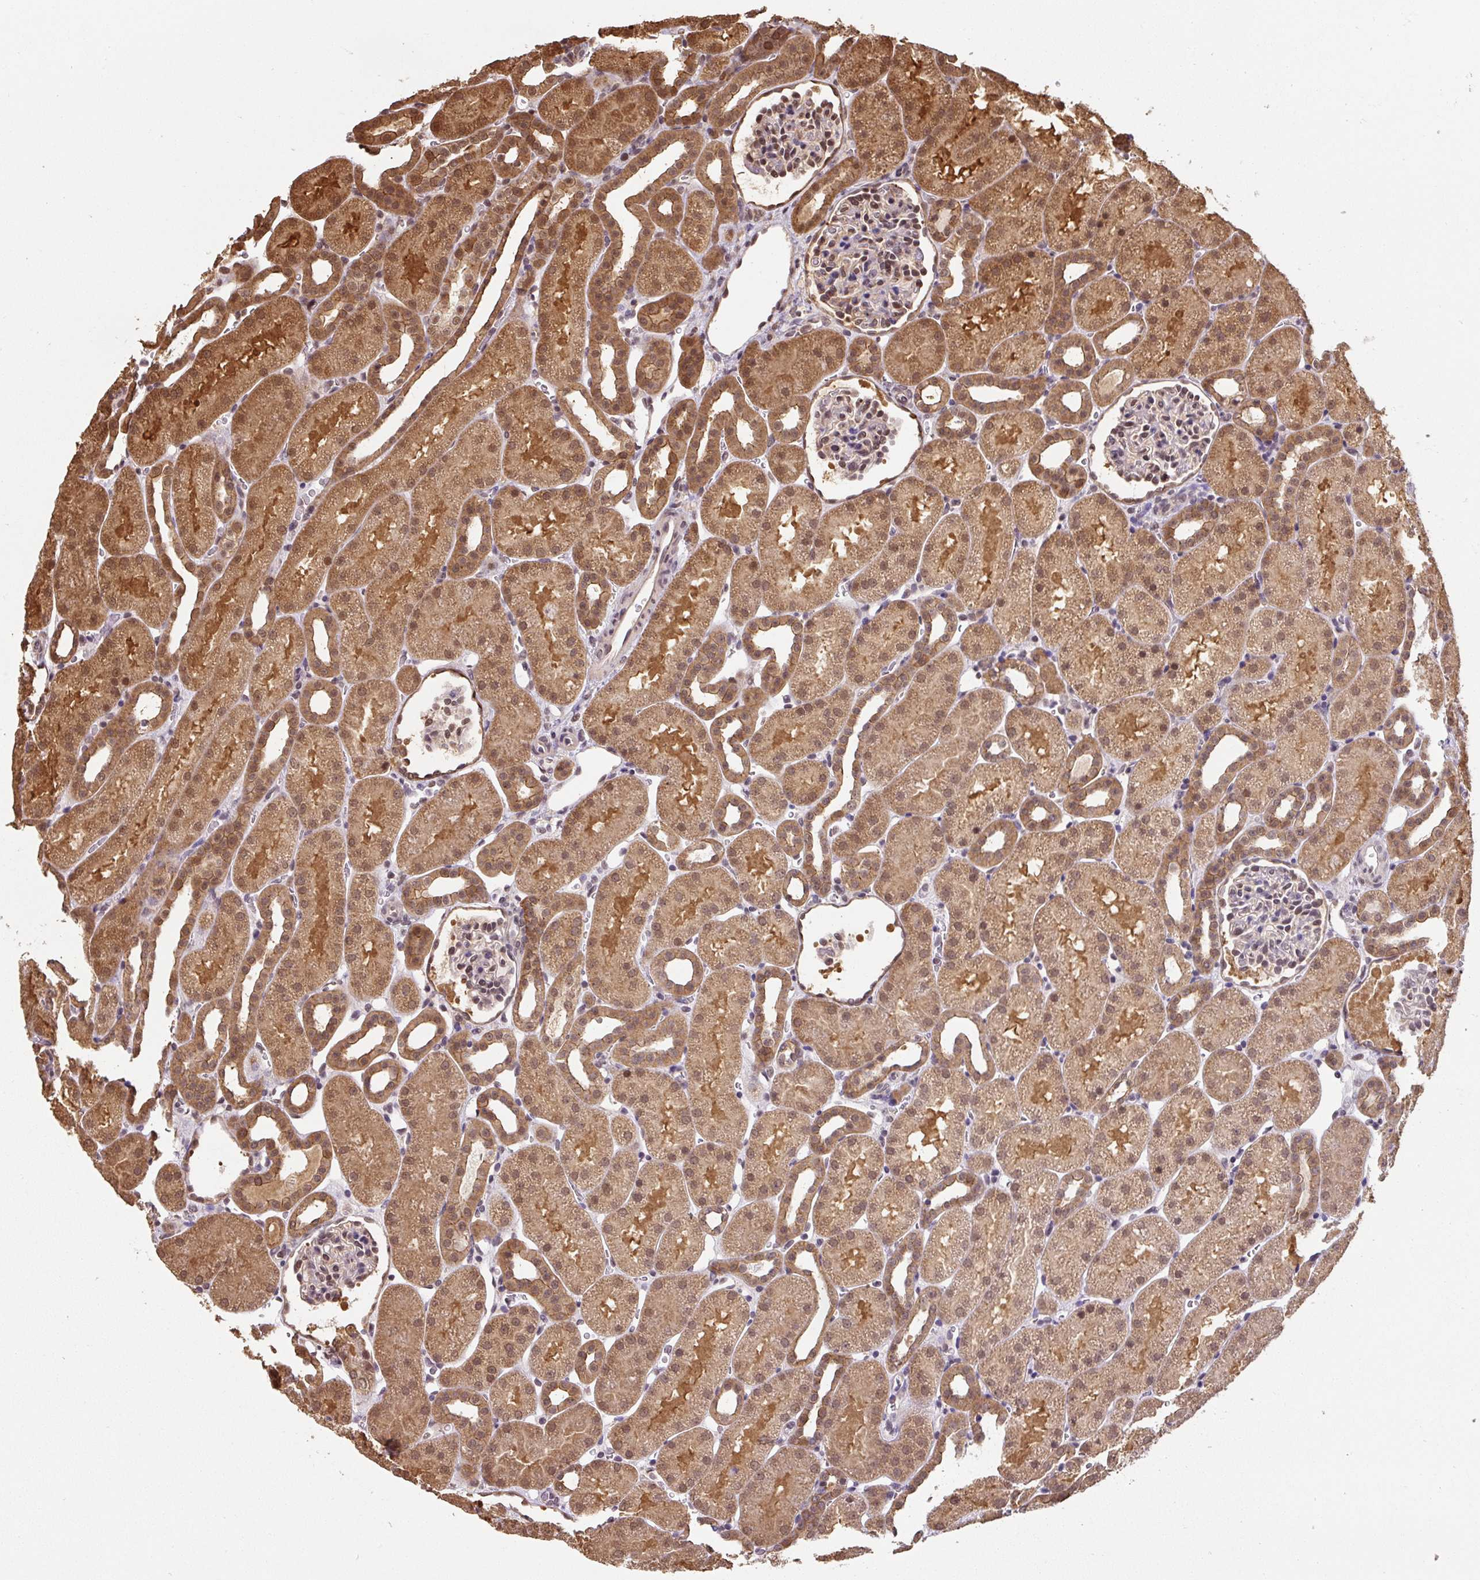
{"staining": {"intensity": "moderate", "quantity": "<25%", "location": "nuclear"}, "tissue": "kidney", "cell_type": "Cells in glomeruli", "image_type": "normal", "snomed": [{"axis": "morphology", "description": "Normal tissue, NOS"}, {"axis": "topography", "description": "Kidney"}], "caption": "High-magnification brightfield microscopy of benign kidney stained with DAB (3,3'-diaminobenzidine) (brown) and counterstained with hematoxylin (blue). cells in glomeruli exhibit moderate nuclear positivity is seen in about<25% of cells.", "gene": "ST13", "patient": {"sex": "male", "age": 2}}